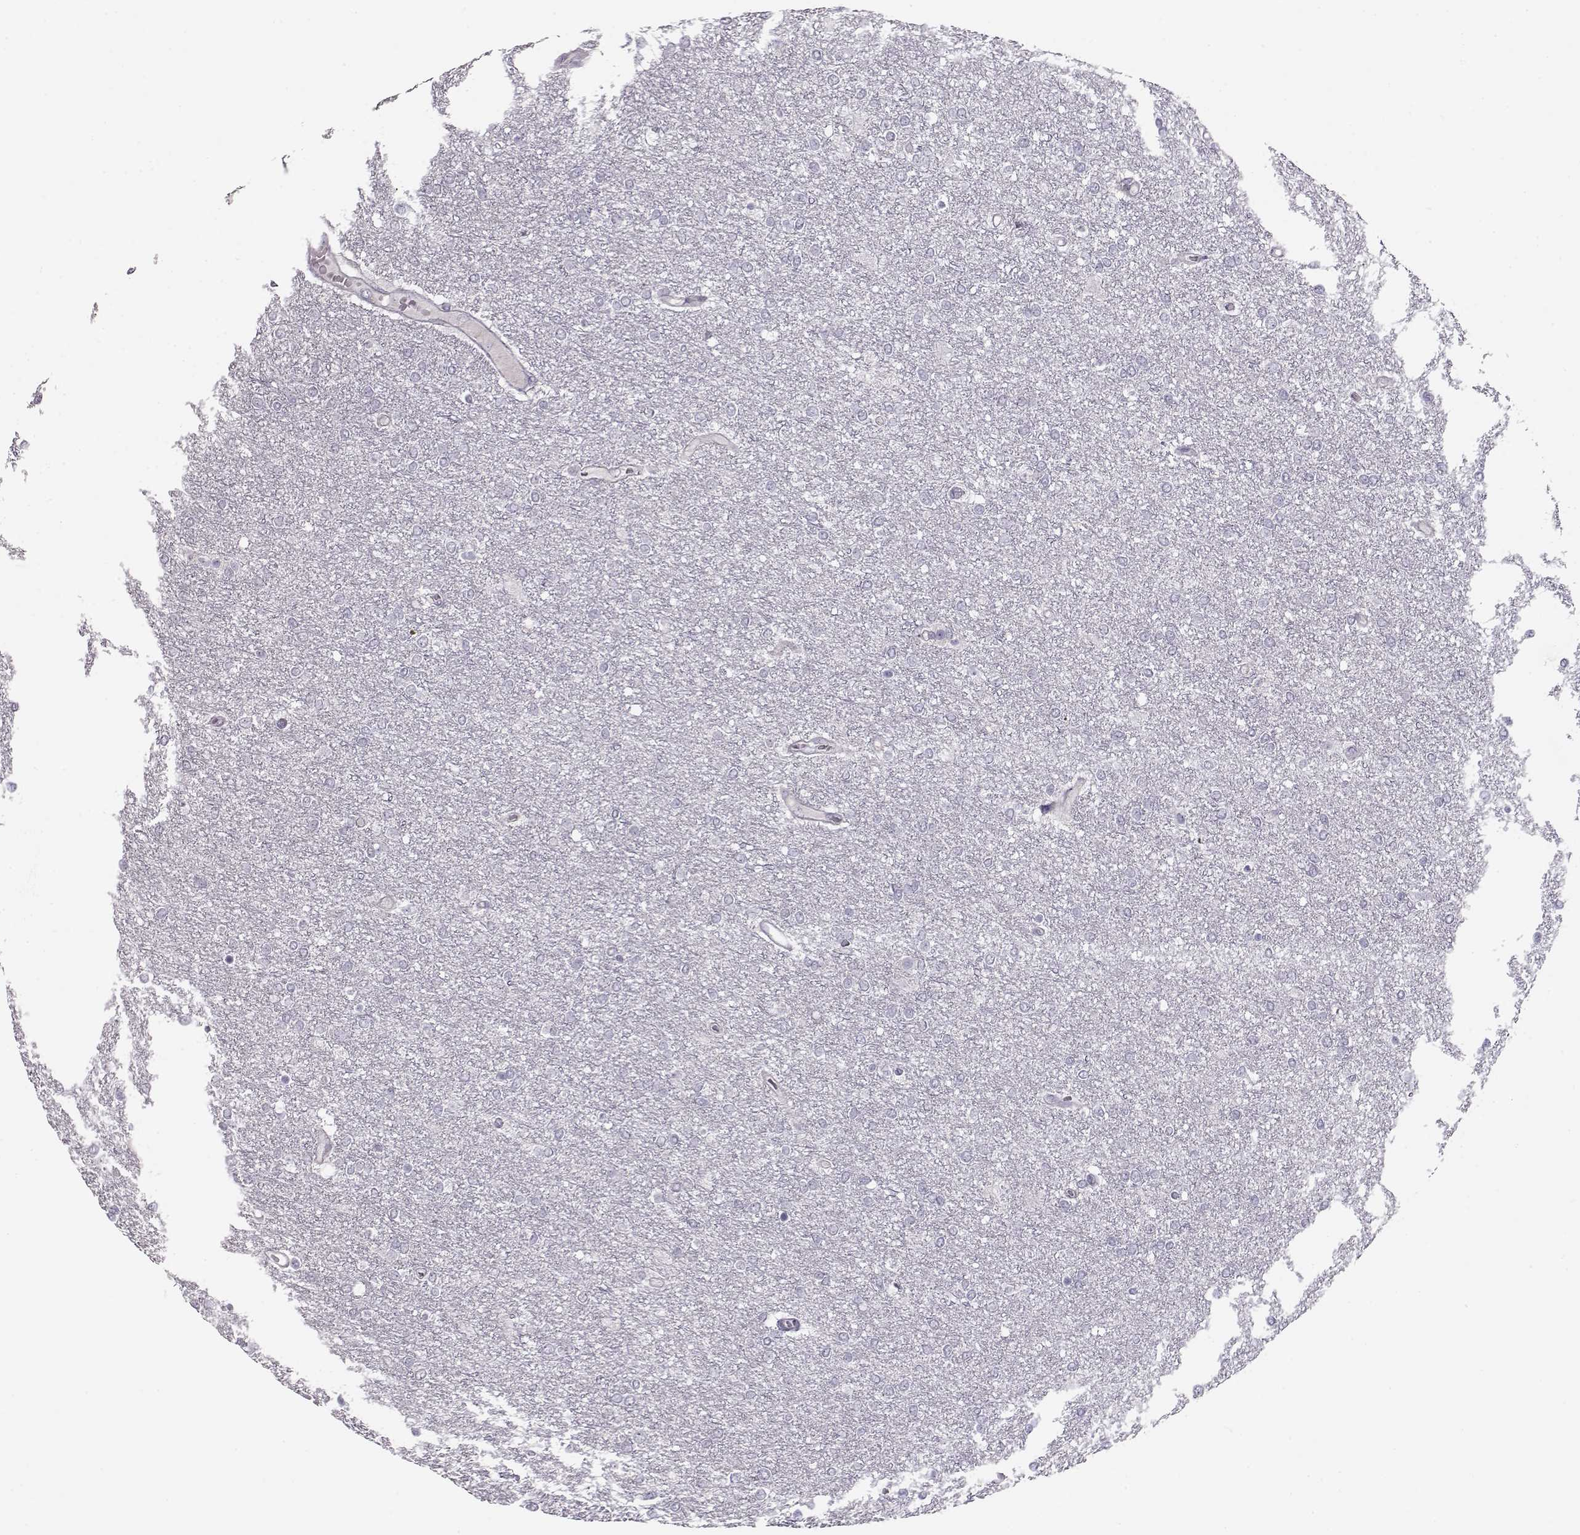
{"staining": {"intensity": "negative", "quantity": "none", "location": "none"}, "tissue": "glioma", "cell_type": "Tumor cells", "image_type": "cancer", "snomed": [{"axis": "morphology", "description": "Glioma, malignant, High grade"}, {"axis": "topography", "description": "Brain"}], "caption": "Tumor cells show no significant protein positivity in malignant glioma (high-grade). Nuclei are stained in blue.", "gene": "GRK1", "patient": {"sex": "female", "age": 61}}